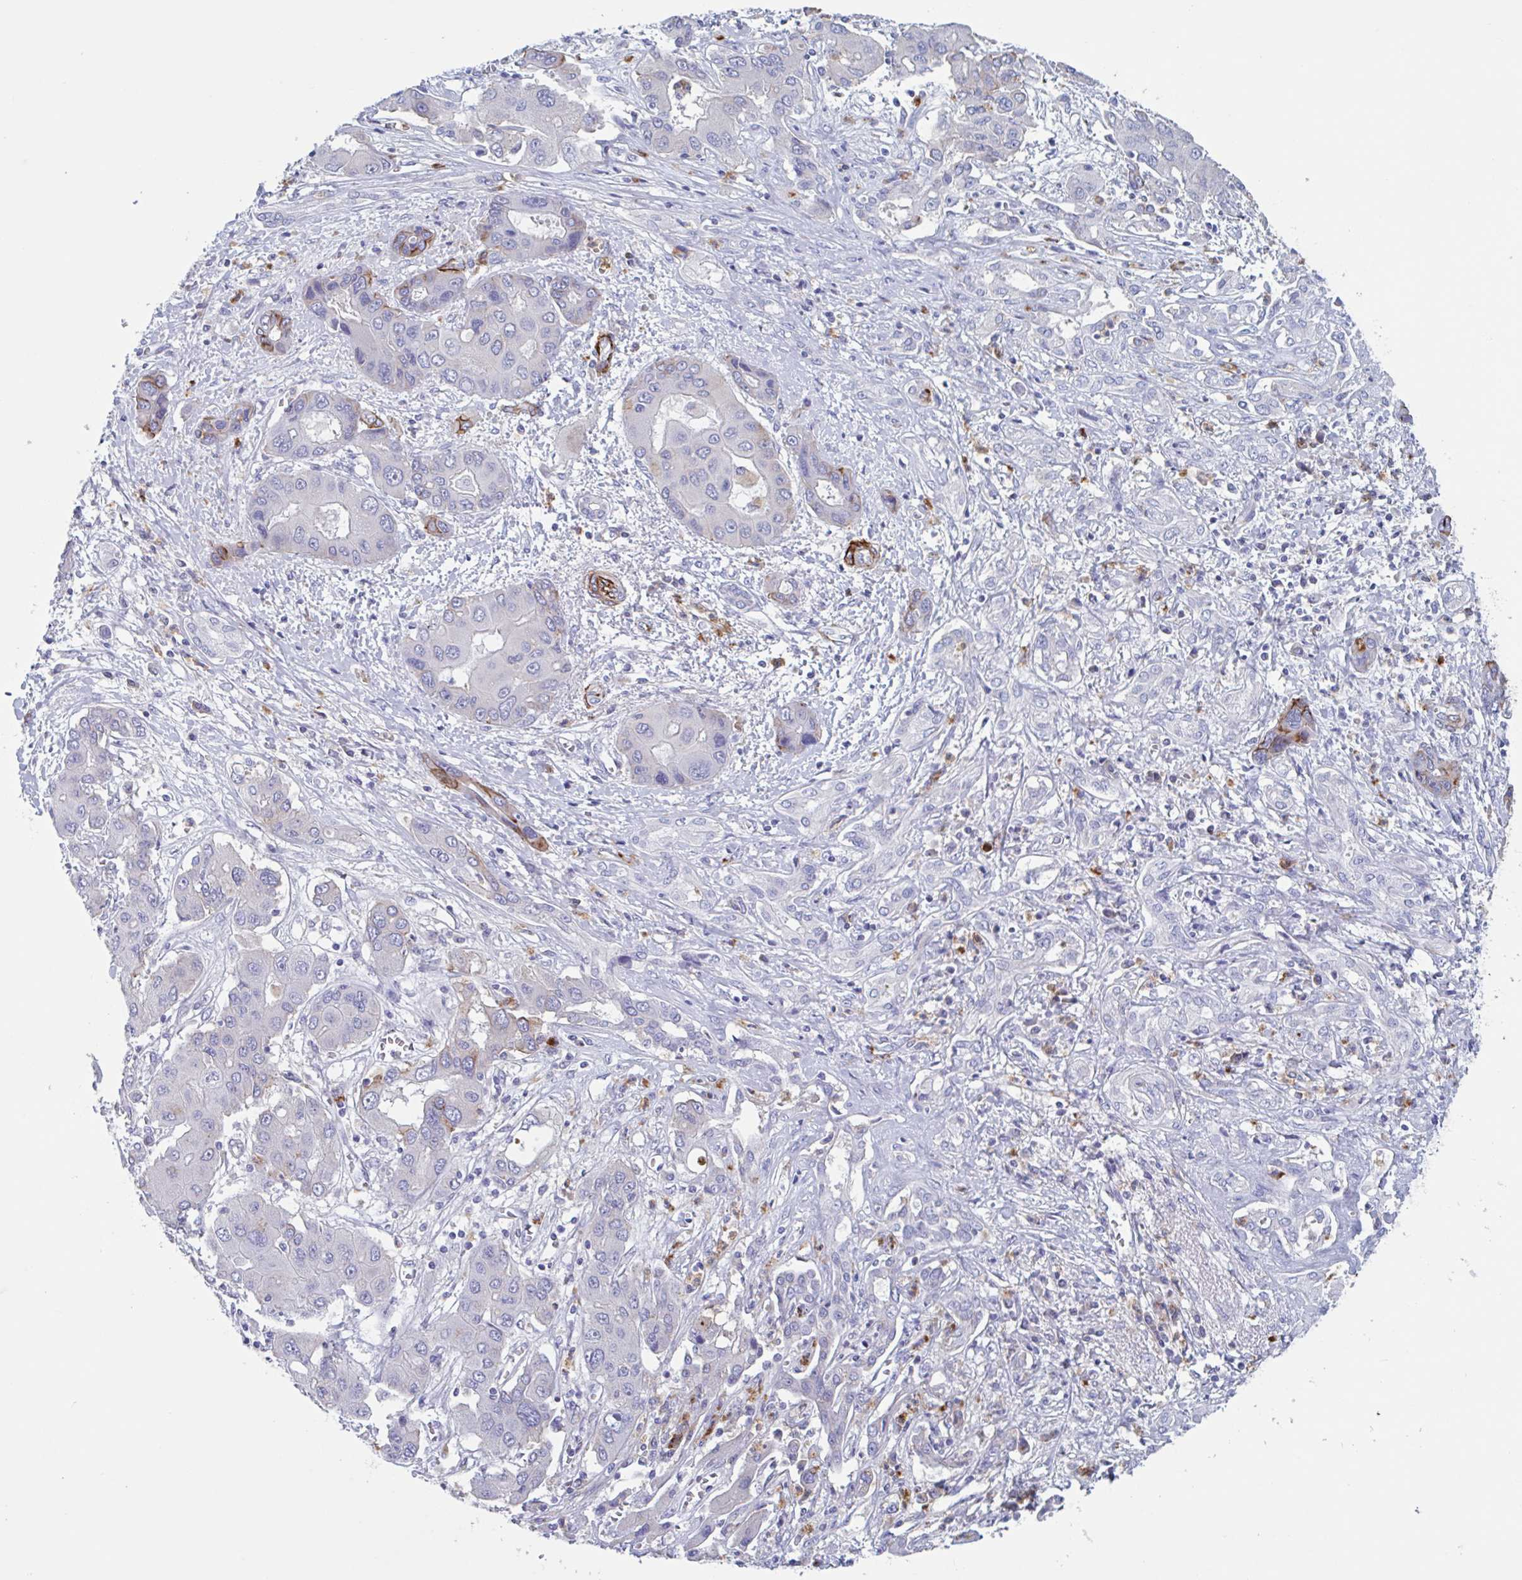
{"staining": {"intensity": "negative", "quantity": "none", "location": "none"}, "tissue": "liver cancer", "cell_type": "Tumor cells", "image_type": "cancer", "snomed": [{"axis": "morphology", "description": "Cholangiocarcinoma"}, {"axis": "topography", "description": "Liver"}], "caption": "Immunohistochemistry (IHC) photomicrograph of liver cancer stained for a protein (brown), which reveals no positivity in tumor cells. The staining was performed using DAB to visualize the protein expression in brown, while the nuclei were stained in blue with hematoxylin (Magnification: 20x).", "gene": "ZNHIT2", "patient": {"sex": "male", "age": 67}}